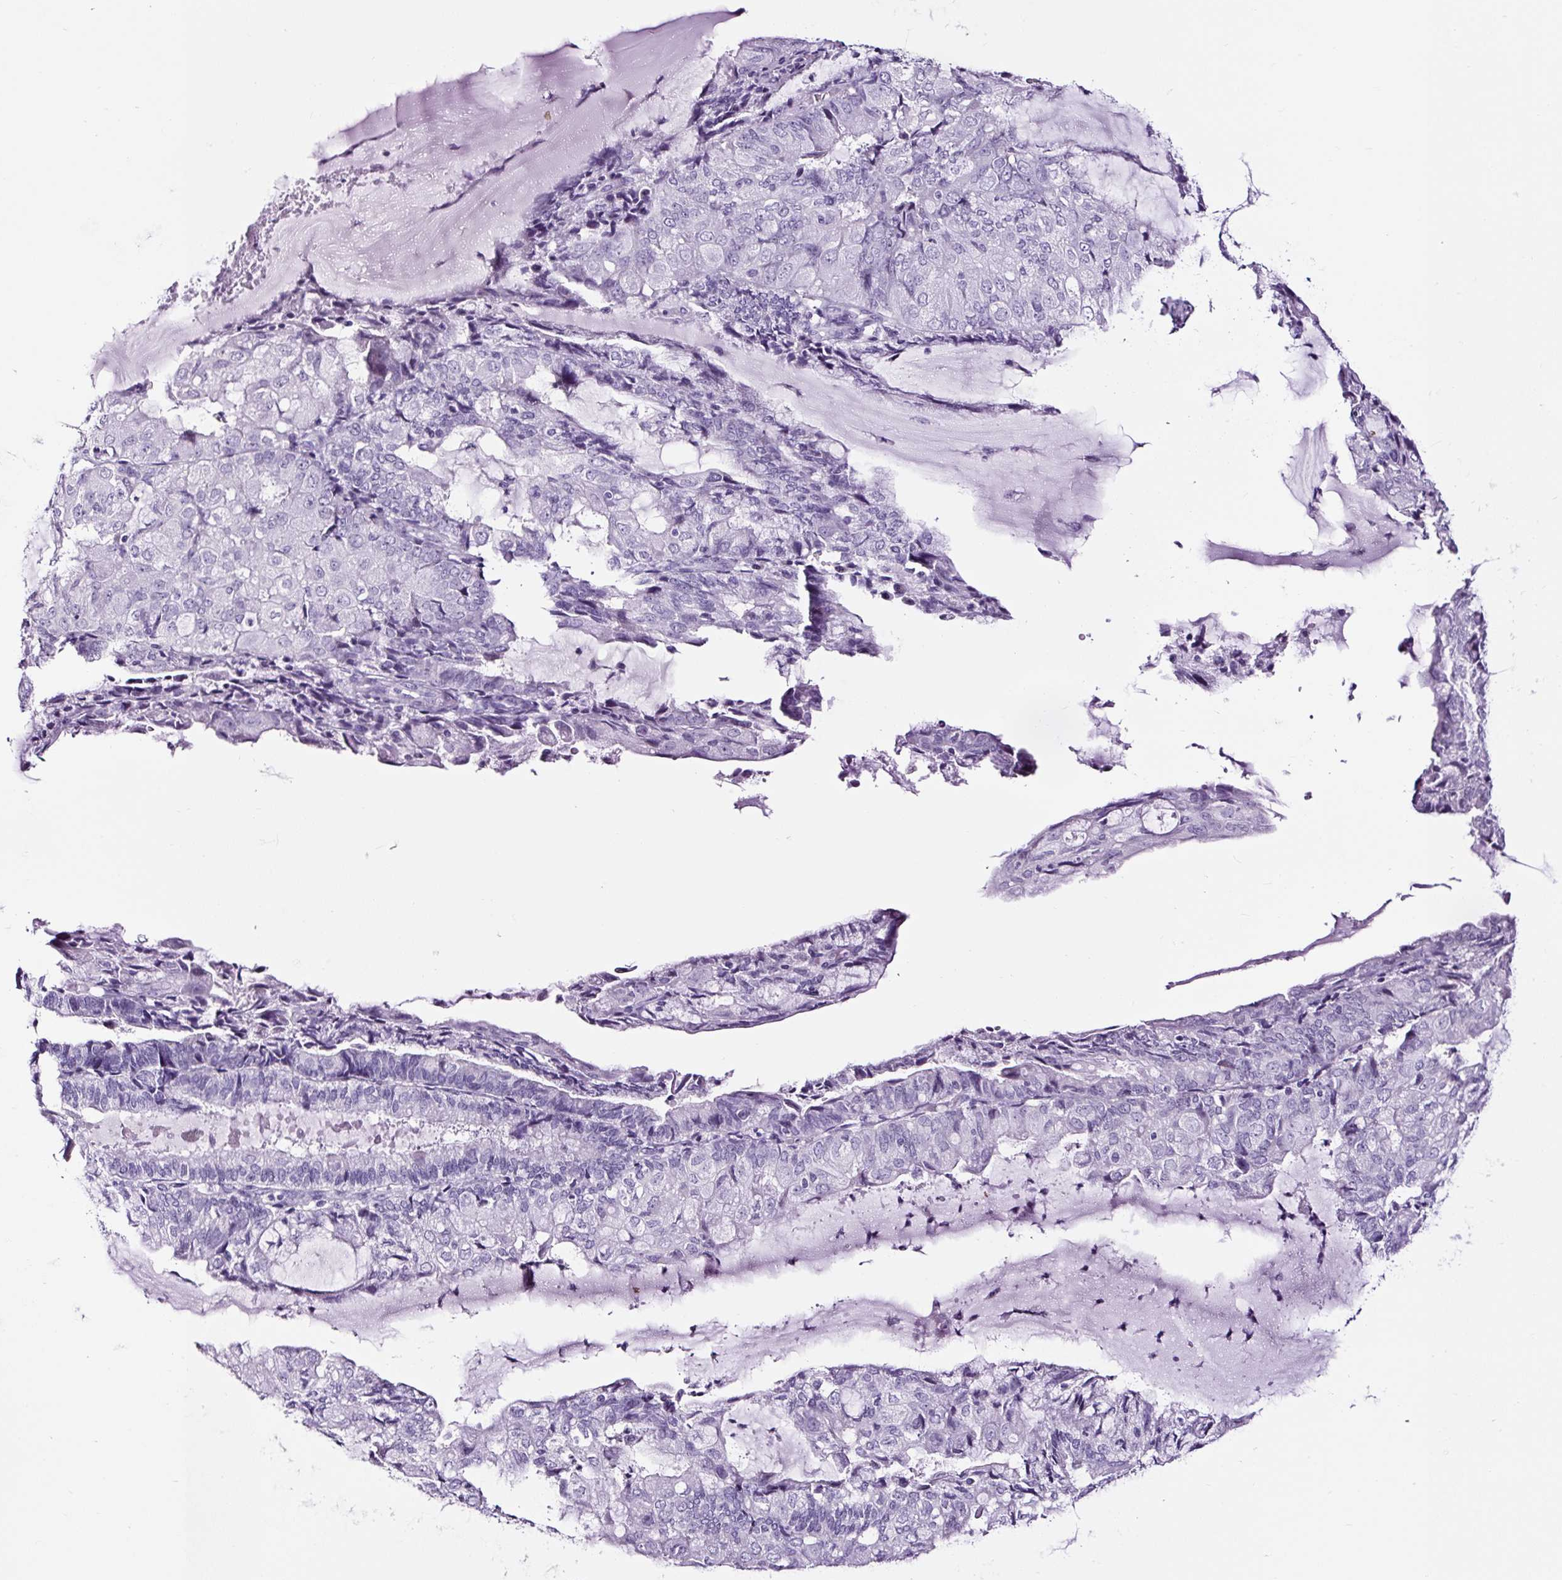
{"staining": {"intensity": "negative", "quantity": "none", "location": "none"}, "tissue": "endometrial cancer", "cell_type": "Tumor cells", "image_type": "cancer", "snomed": [{"axis": "morphology", "description": "Adenocarcinoma, NOS"}, {"axis": "topography", "description": "Endometrium"}], "caption": "Immunohistochemical staining of human adenocarcinoma (endometrial) shows no significant expression in tumor cells.", "gene": "NPHS2", "patient": {"sex": "female", "age": 81}}